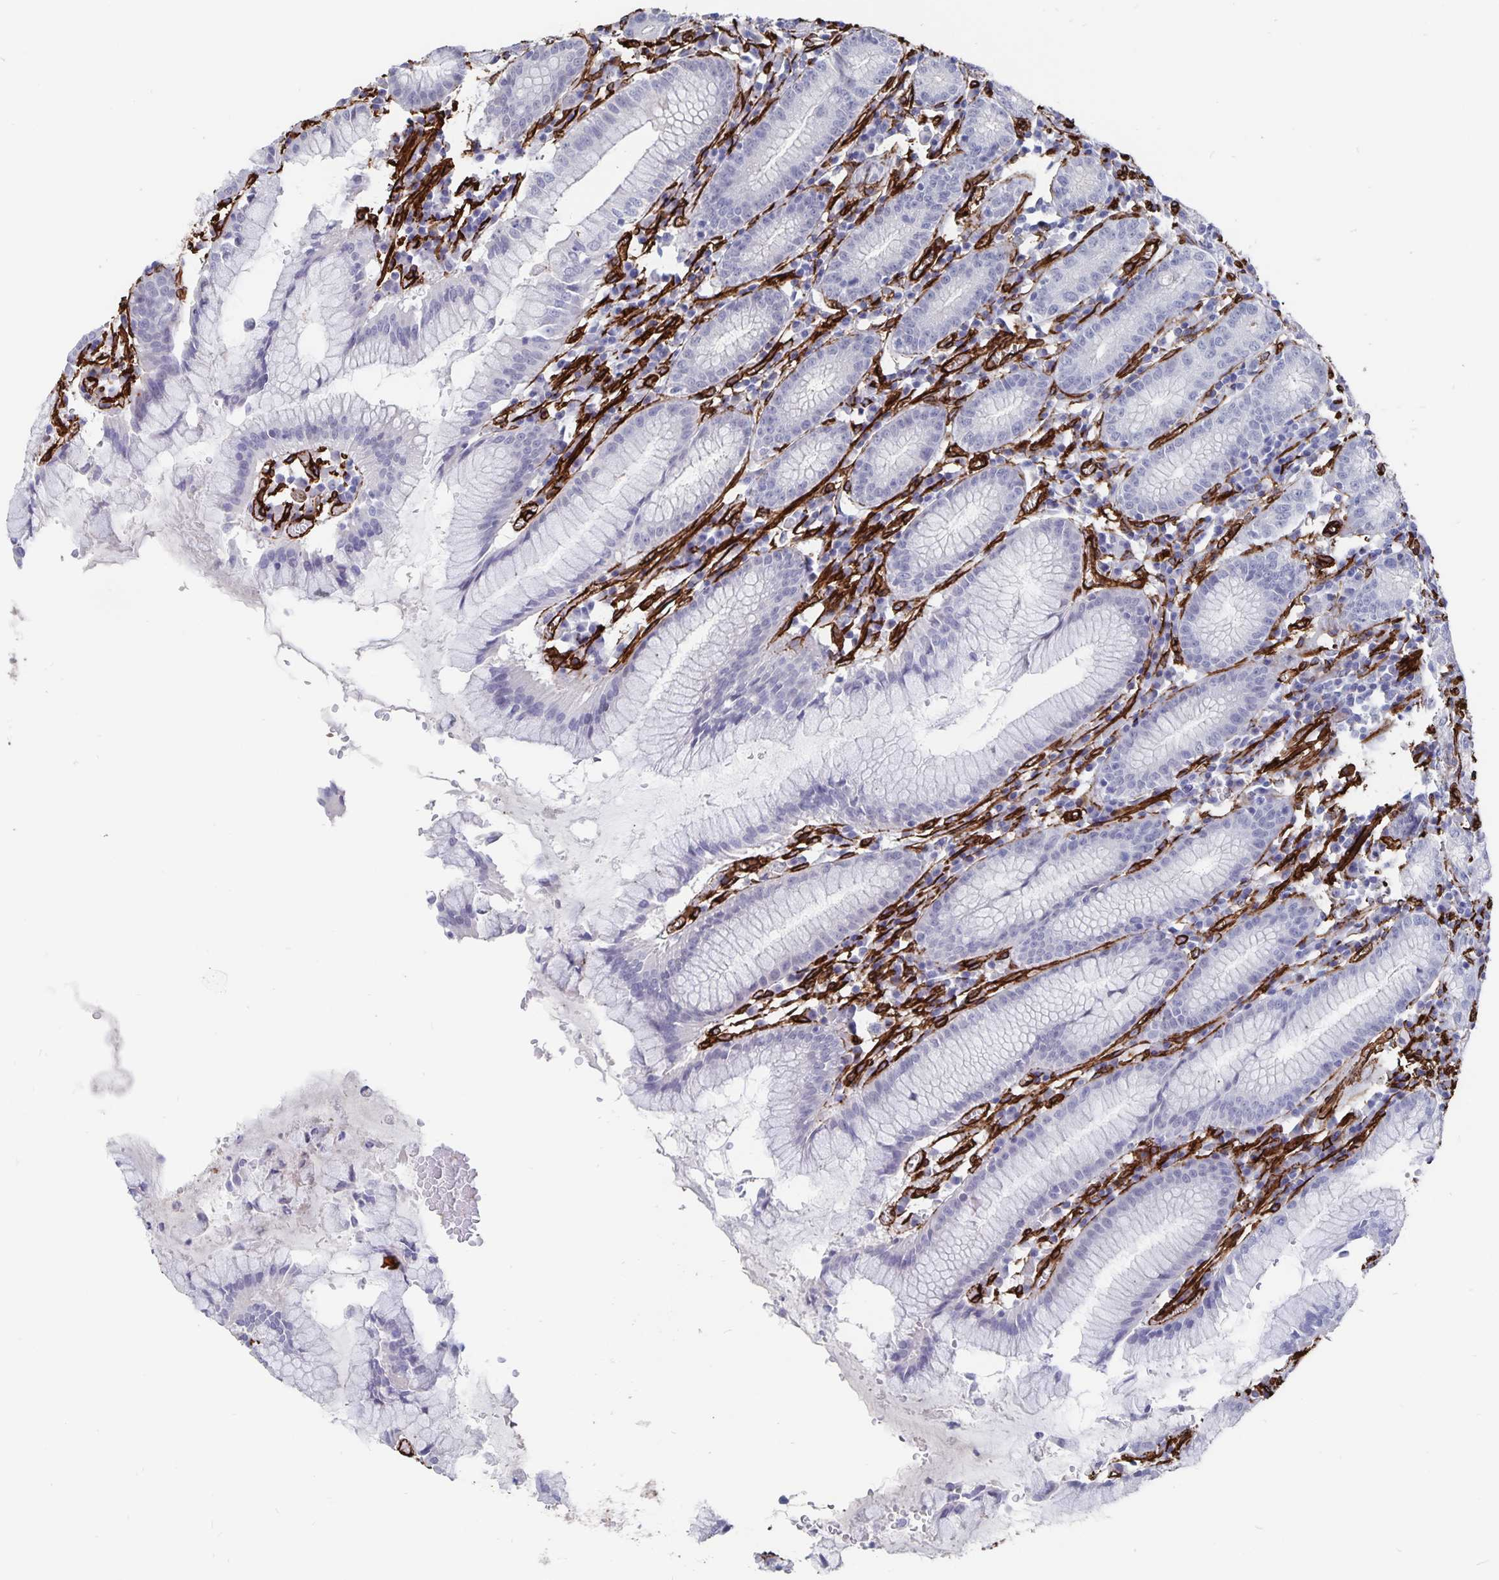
{"staining": {"intensity": "negative", "quantity": "none", "location": "none"}, "tissue": "stomach", "cell_type": "Glandular cells", "image_type": "normal", "snomed": [{"axis": "morphology", "description": "Normal tissue, NOS"}, {"axis": "topography", "description": "Stomach"}], "caption": "The photomicrograph exhibits no staining of glandular cells in benign stomach. (DAB (3,3'-diaminobenzidine) immunohistochemistry, high magnification).", "gene": "DCHS2", "patient": {"sex": "male", "age": 55}}